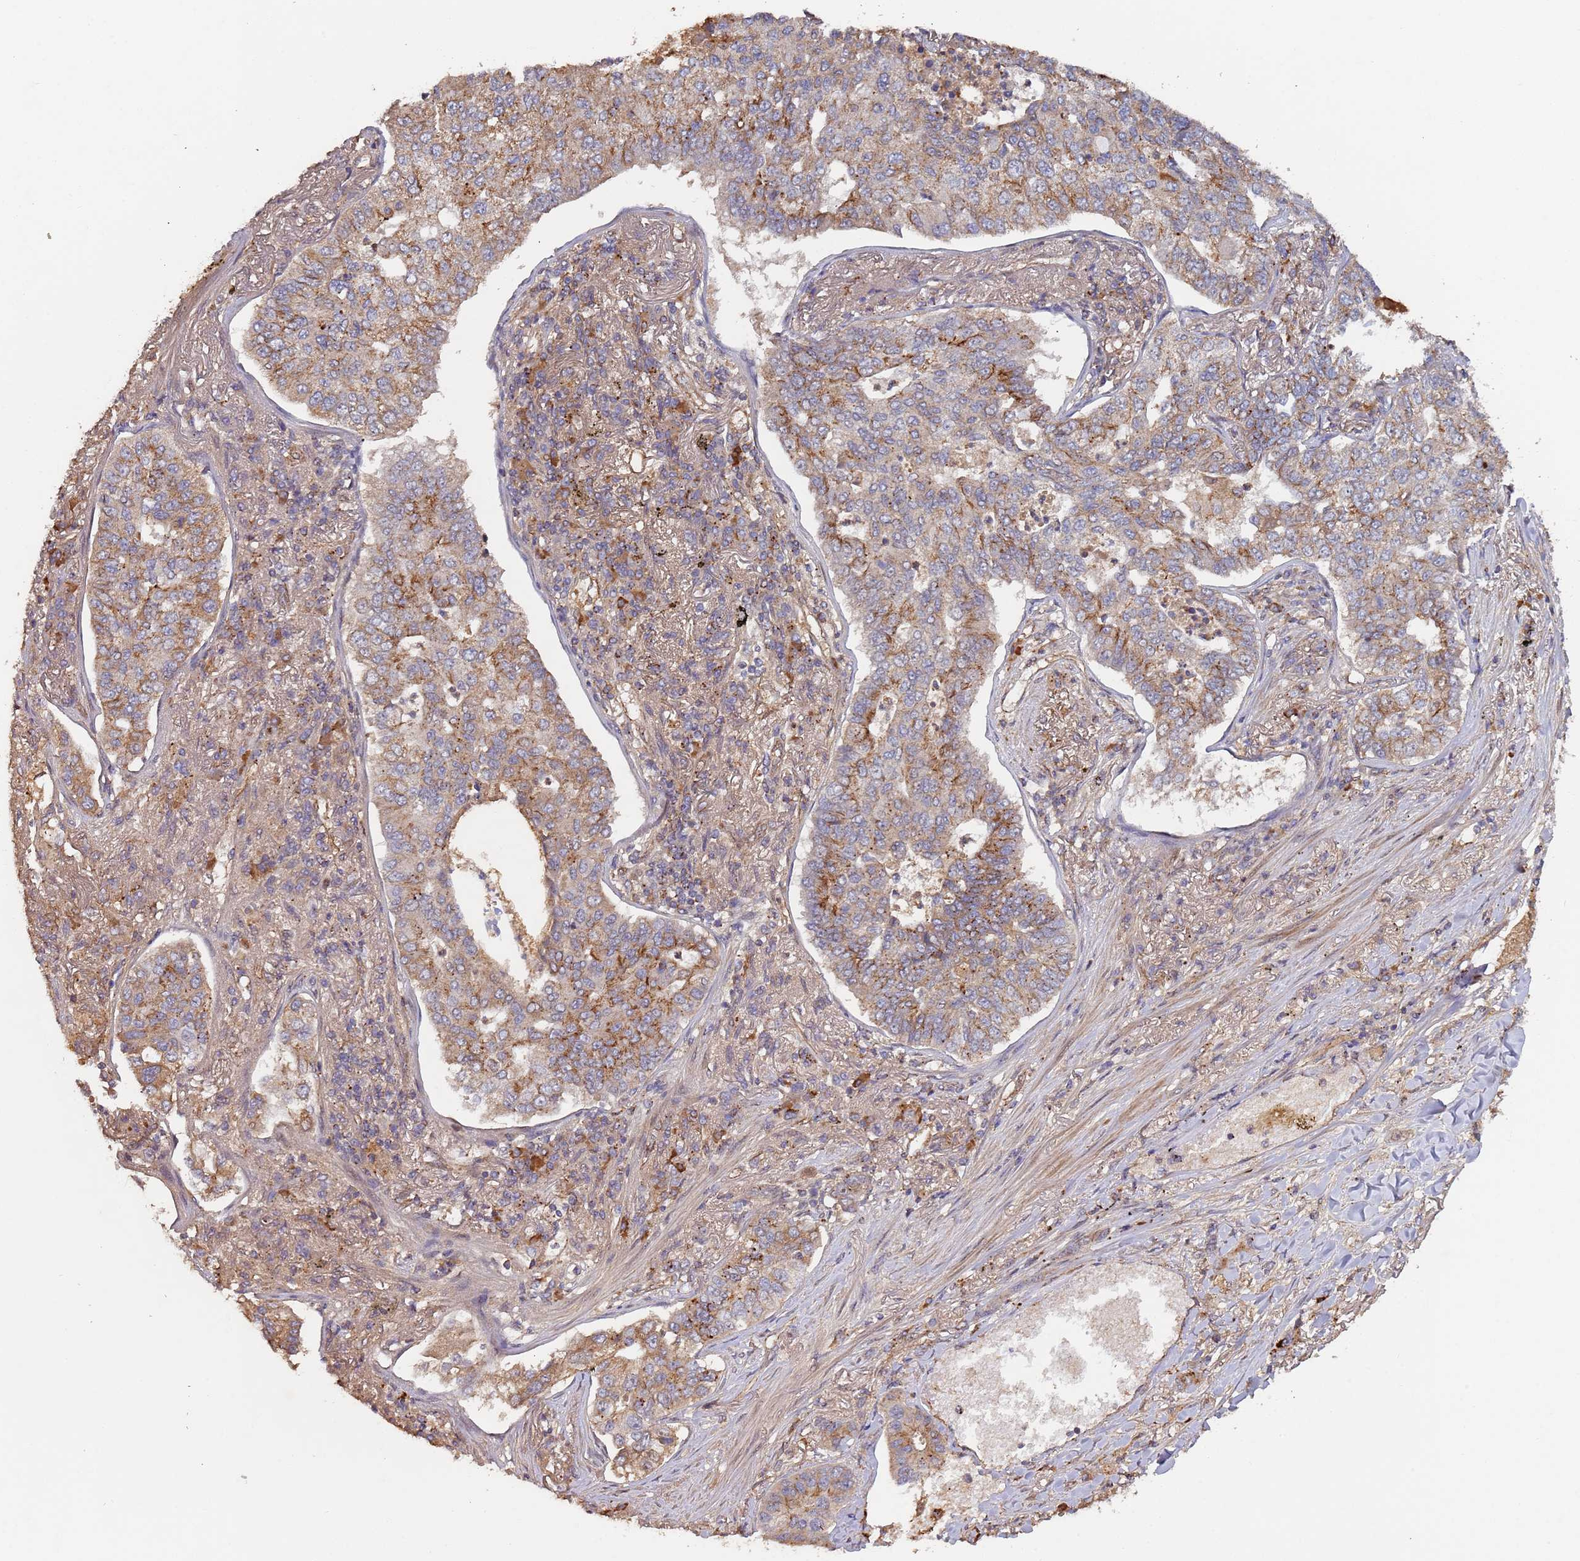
{"staining": {"intensity": "moderate", "quantity": "25%-75%", "location": "cytoplasmic/membranous"}, "tissue": "lung cancer", "cell_type": "Tumor cells", "image_type": "cancer", "snomed": [{"axis": "morphology", "description": "Adenocarcinoma, NOS"}, {"axis": "topography", "description": "Lung"}], "caption": "A brown stain labels moderate cytoplasmic/membranous staining of a protein in human adenocarcinoma (lung) tumor cells. The staining was performed using DAB to visualize the protein expression in brown, while the nuclei were stained in blue with hematoxylin (Magnification: 20x).", "gene": "KANSL1L", "patient": {"sex": "male", "age": 49}}